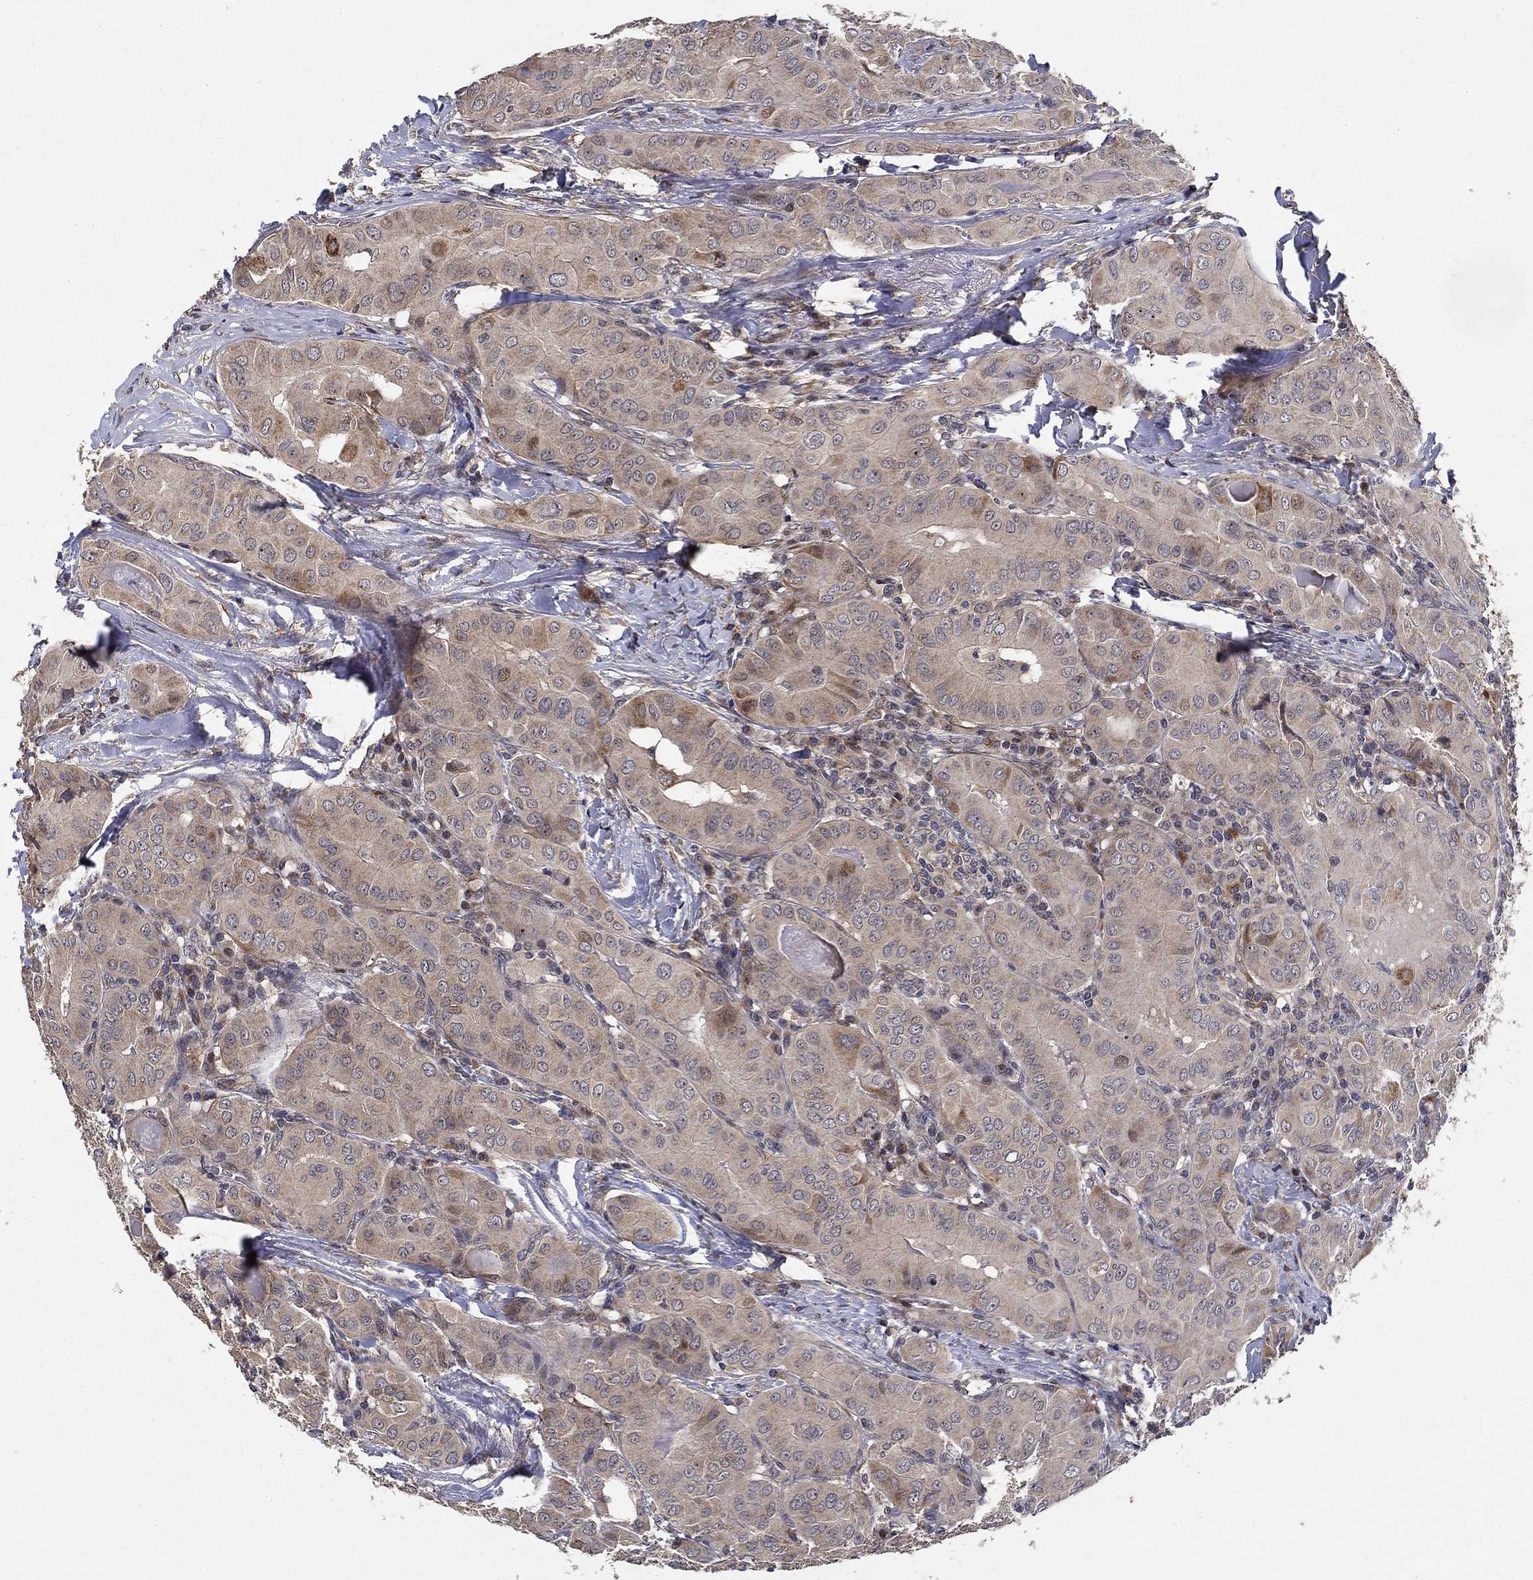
{"staining": {"intensity": "strong", "quantity": "<25%", "location": "cytoplasmic/membranous"}, "tissue": "thyroid cancer", "cell_type": "Tumor cells", "image_type": "cancer", "snomed": [{"axis": "morphology", "description": "Papillary adenocarcinoma, NOS"}, {"axis": "topography", "description": "Thyroid gland"}], "caption": "Protein expression analysis of human papillary adenocarcinoma (thyroid) reveals strong cytoplasmic/membranous expression in approximately <25% of tumor cells.", "gene": "ZNF594", "patient": {"sex": "female", "age": 37}}